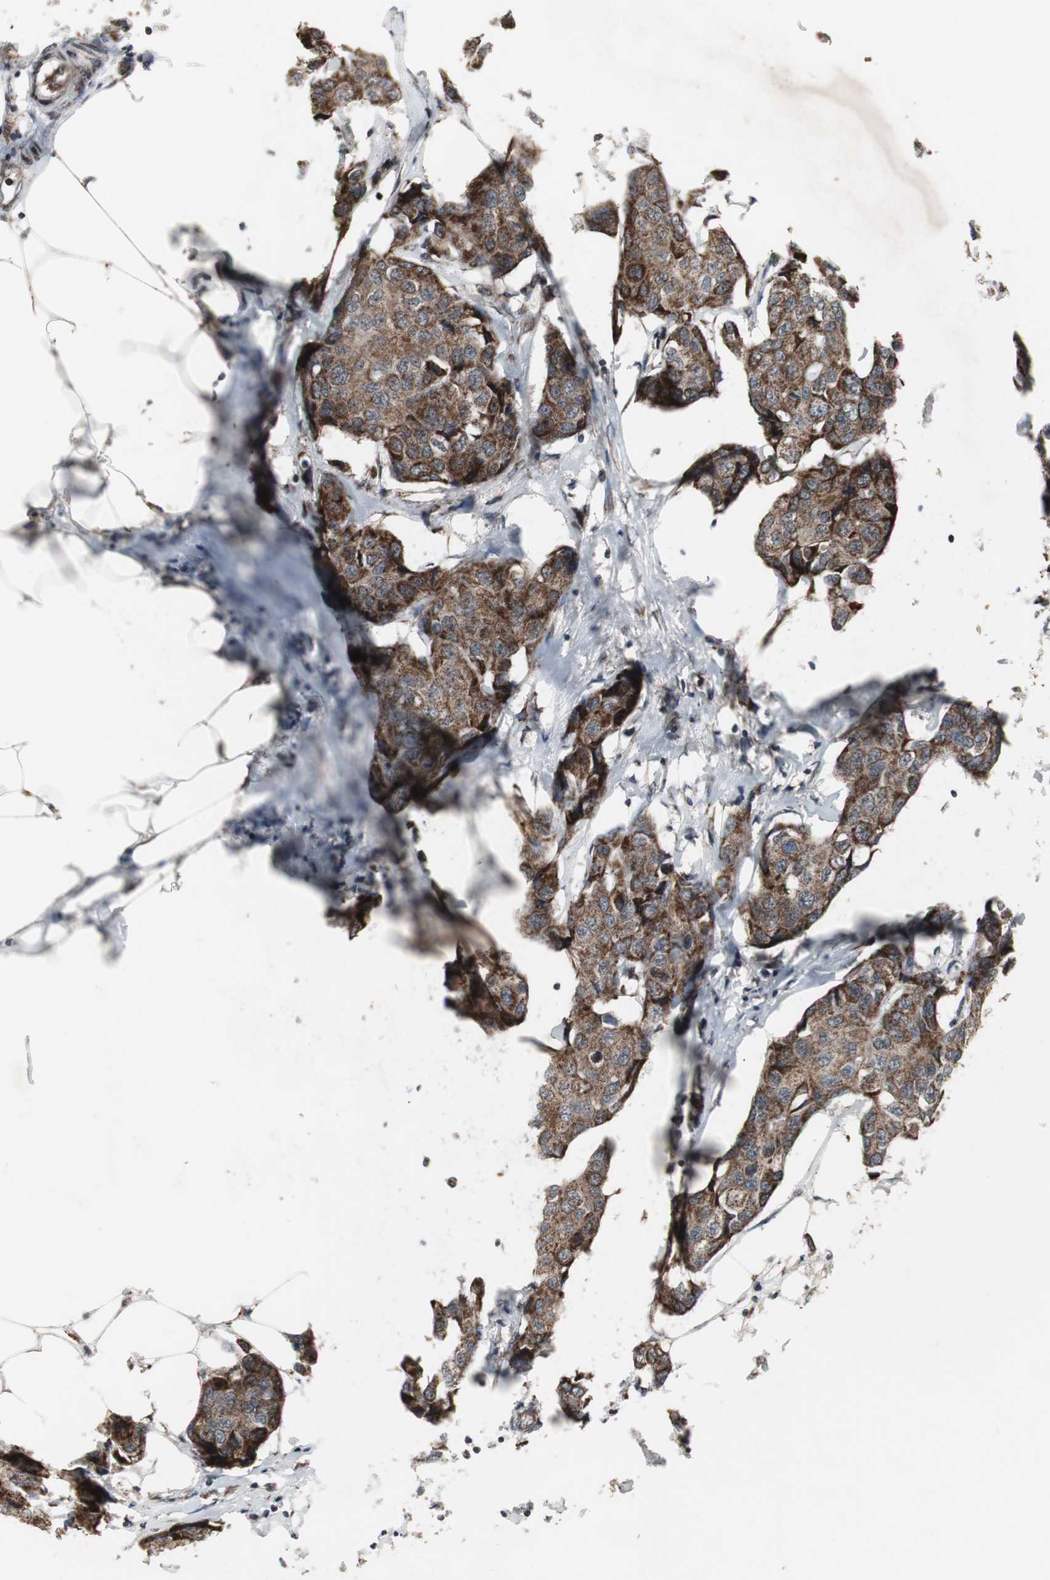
{"staining": {"intensity": "strong", "quantity": ">75%", "location": "cytoplasmic/membranous"}, "tissue": "breast cancer", "cell_type": "Tumor cells", "image_type": "cancer", "snomed": [{"axis": "morphology", "description": "Lobular carcinoma"}, {"axis": "topography", "description": "Breast"}], "caption": "Immunohistochemistry (IHC) staining of breast cancer (lobular carcinoma), which exhibits high levels of strong cytoplasmic/membranous staining in approximately >75% of tumor cells indicating strong cytoplasmic/membranous protein positivity. The staining was performed using DAB (3,3'-diaminobenzidine) (brown) for protein detection and nuclei were counterstained in hematoxylin (blue).", "gene": "MRPL40", "patient": {"sex": "female", "age": 57}}